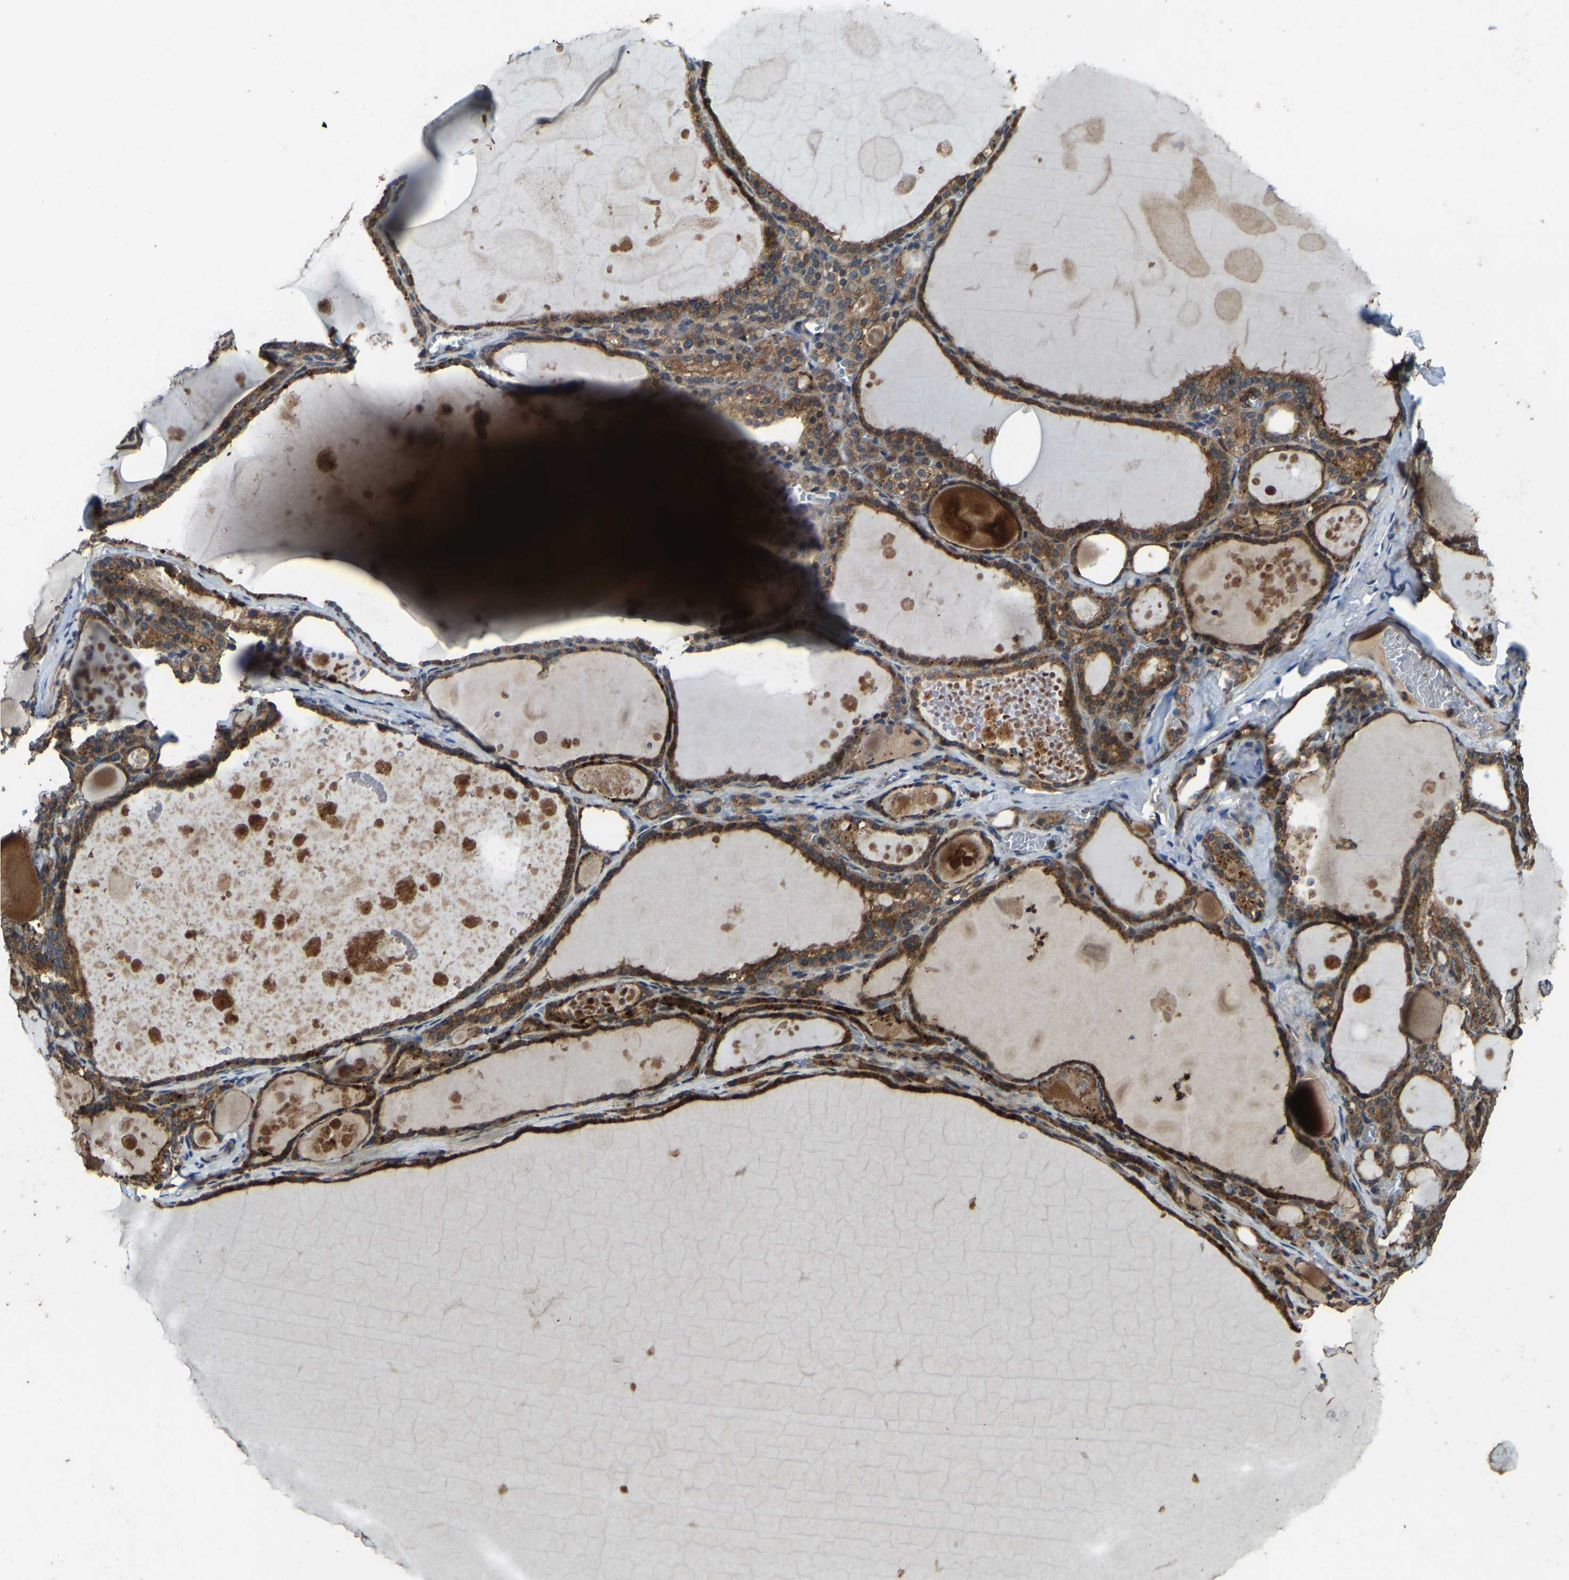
{"staining": {"intensity": "moderate", "quantity": ">75%", "location": "cytoplasmic/membranous"}, "tissue": "thyroid gland", "cell_type": "Glandular cells", "image_type": "normal", "snomed": [{"axis": "morphology", "description": "Normal tissue, NOS"}, {"axis": "topography", "description": "Thyroid gland"}], "caption": "Protein analysis of normal thyroid gland exhibits moderate cytoplasmic/membranous expression in approximately >75% of glandular cells. (Stains: DAB in brown, nuclei in blue, Microscopy: brightfield microscopy at high magnification).", "gene": "ATP8B1", "patient": {"sex": "male", "age": 56}}